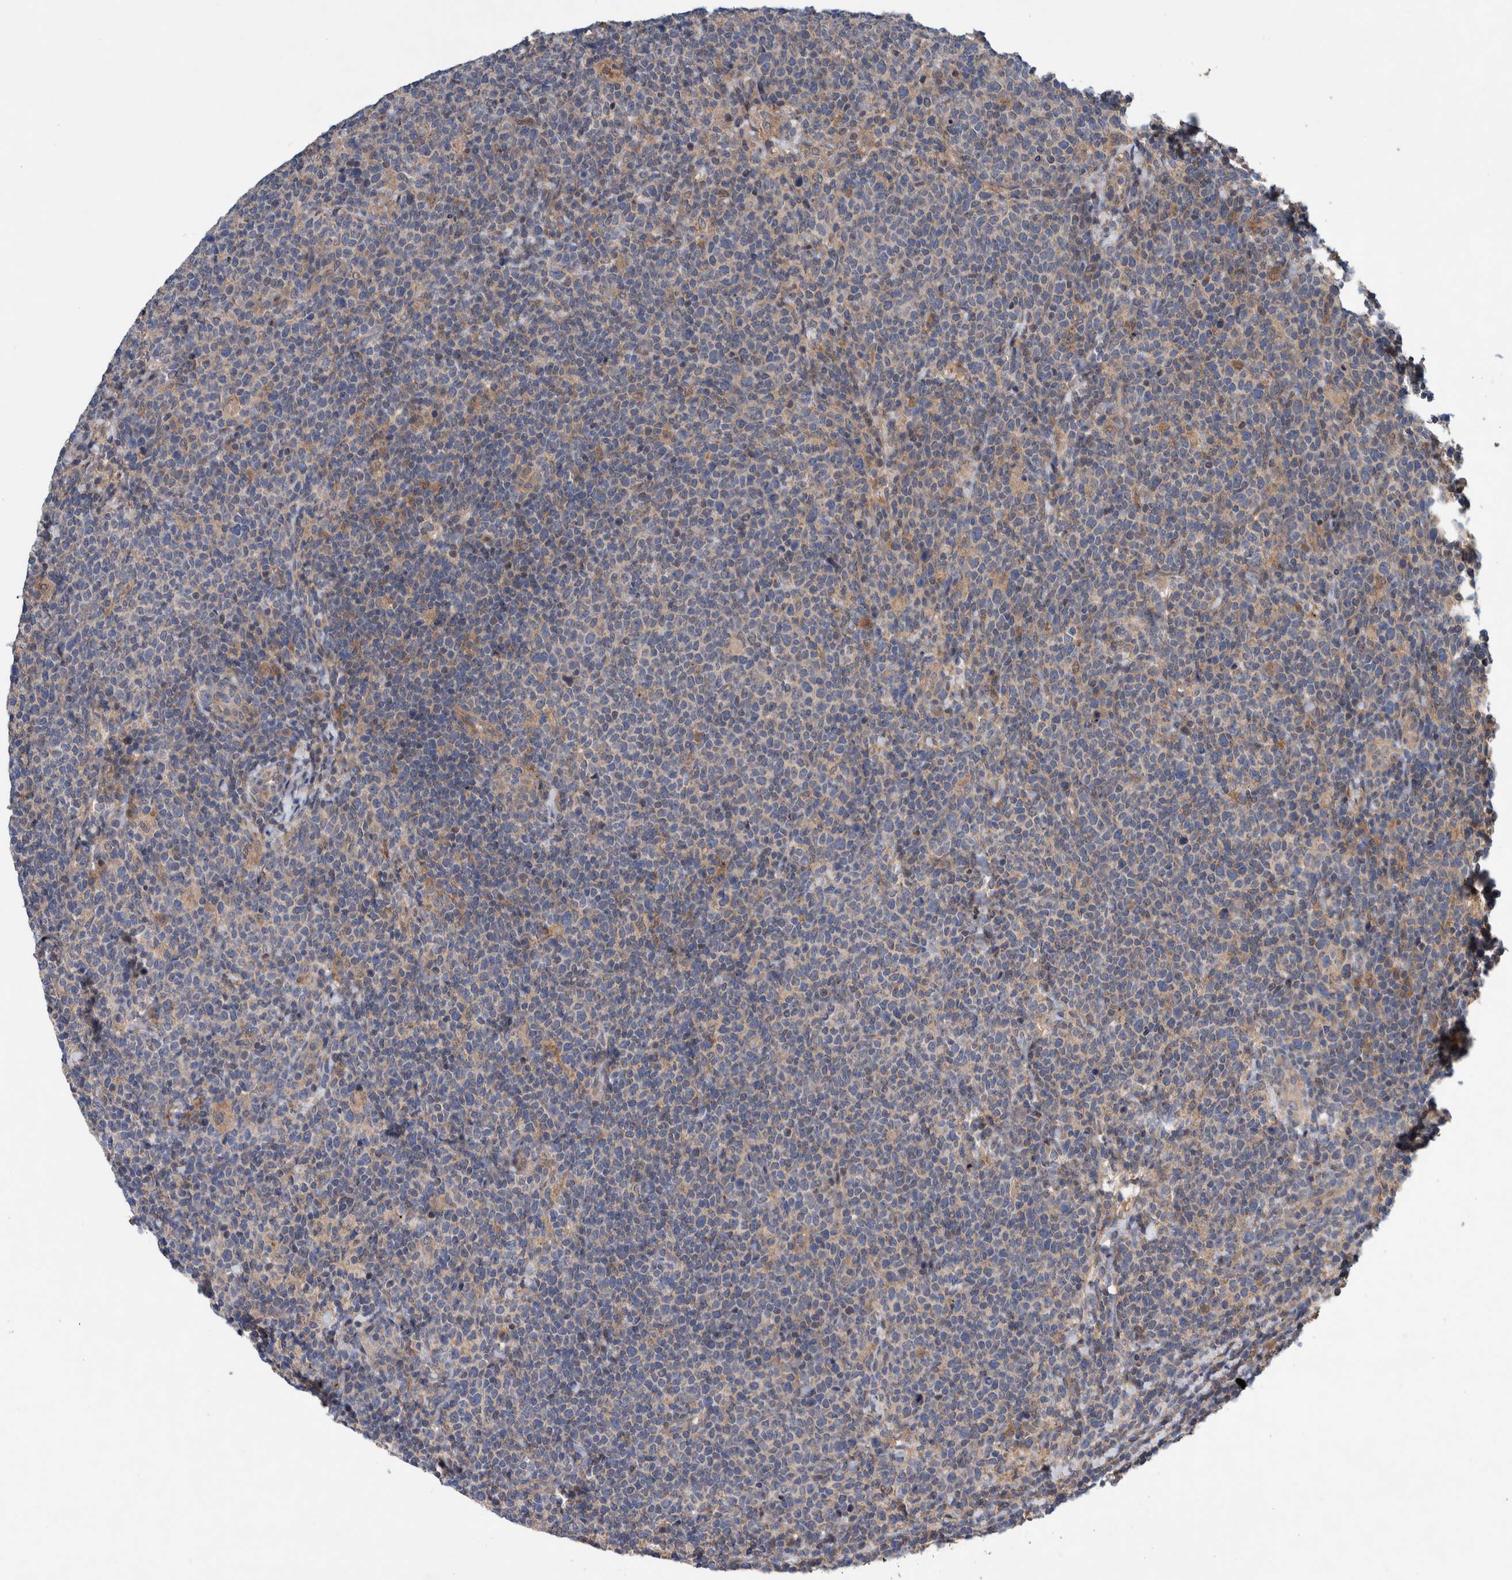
{"staining": {"intensity": "negative", "quantity": "none", "location": "none"}, "tissue": "lymphoma", "cell_type": "Tumor cells", "image_type": "cancer", "snomed": [{"axis": "morphology", "description": "Malignant lymphoma, non-Hodgkin's type, High grade"}, {"axis": "topography", "description": "Lymph node"}], "caption": "Tumor cells are negative for brown protein staining in lymphoma.", "gene": "PIK3R6", "patient": {"sex": "male", "age": 61}}